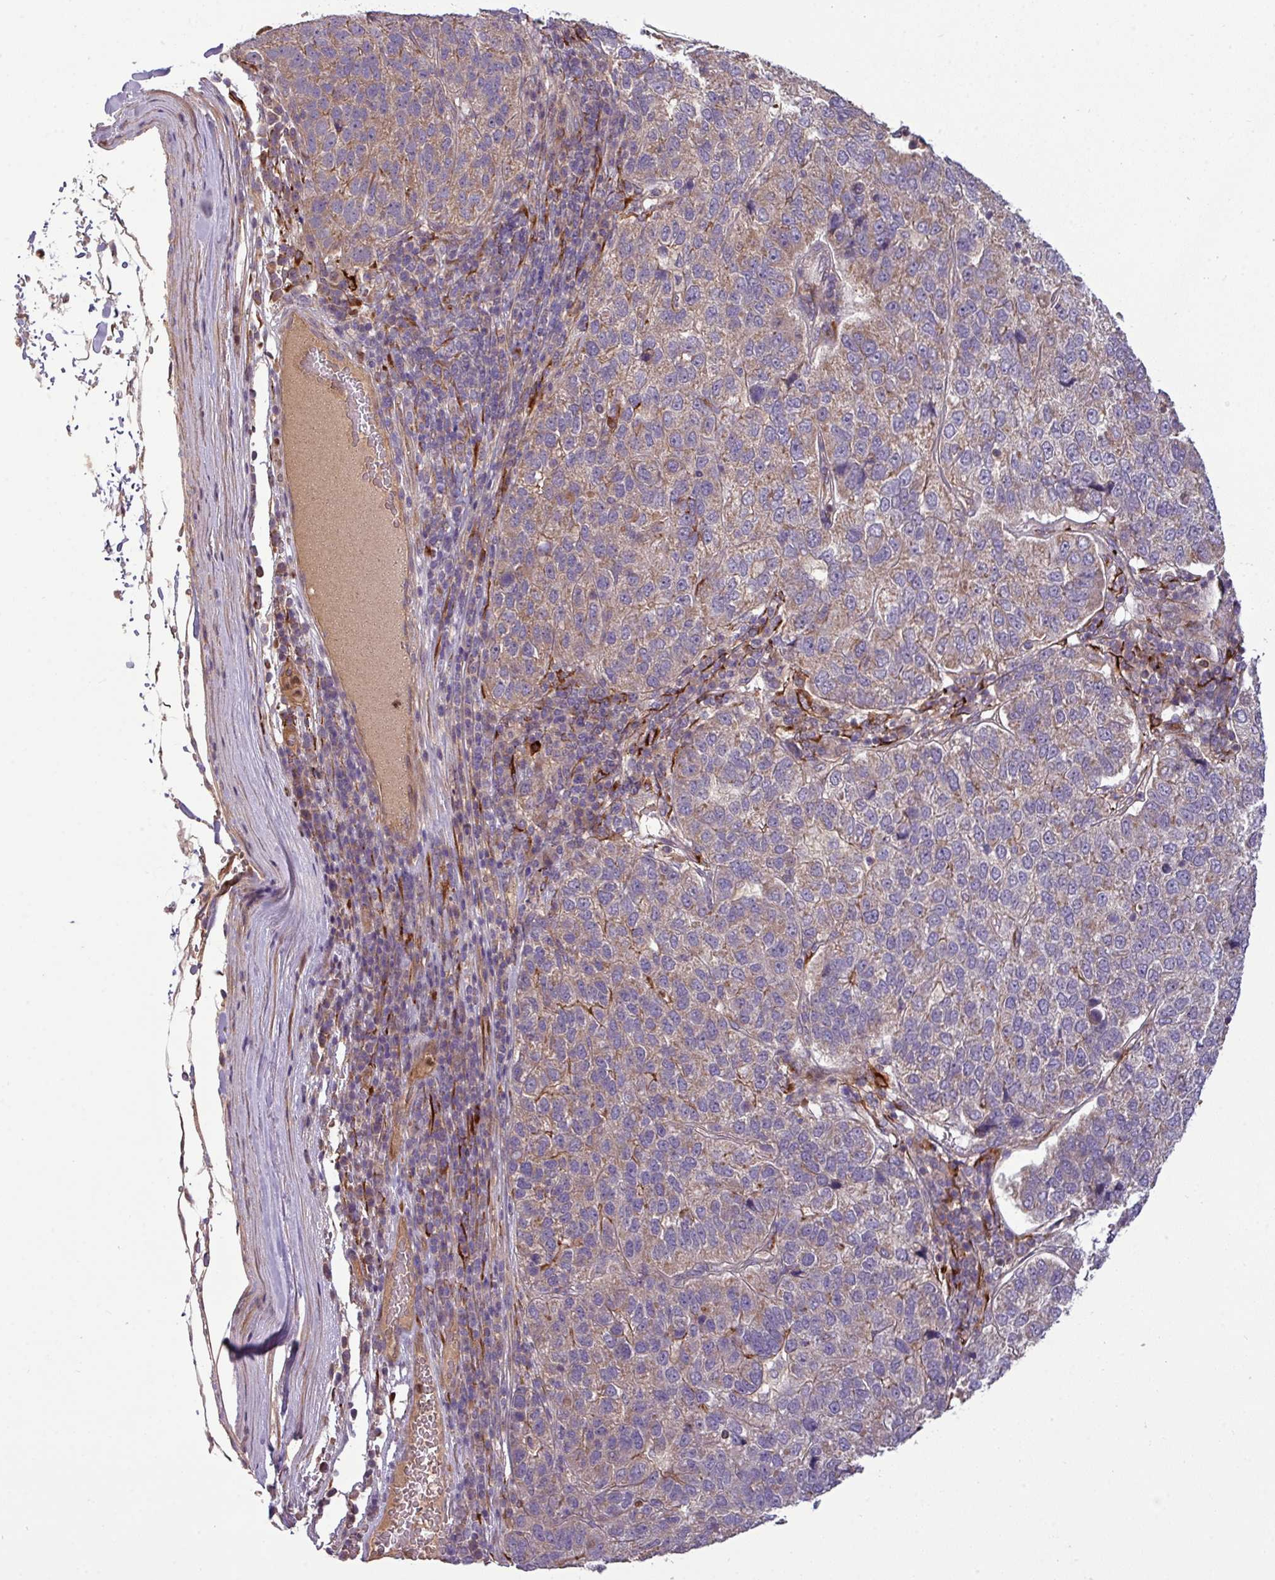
{"staining": {"intensity": "negative", "quantity": "none", "location": "none"}, "tissue": "pancreatic cancer", "cell_type": "Tumor cells", "image_type": "cancer", "snomed": [{"axis": "morphology", "description": "Adenocarcinoma, NOS"}, {"axis": "topography", "description": "Pancreas"}], "caption": "Tumor cells show no significant protein expression in pancreatic adenocarcinoma.", "gene": "PAPLN", "patient": {"sex": "female", "age": 61}}